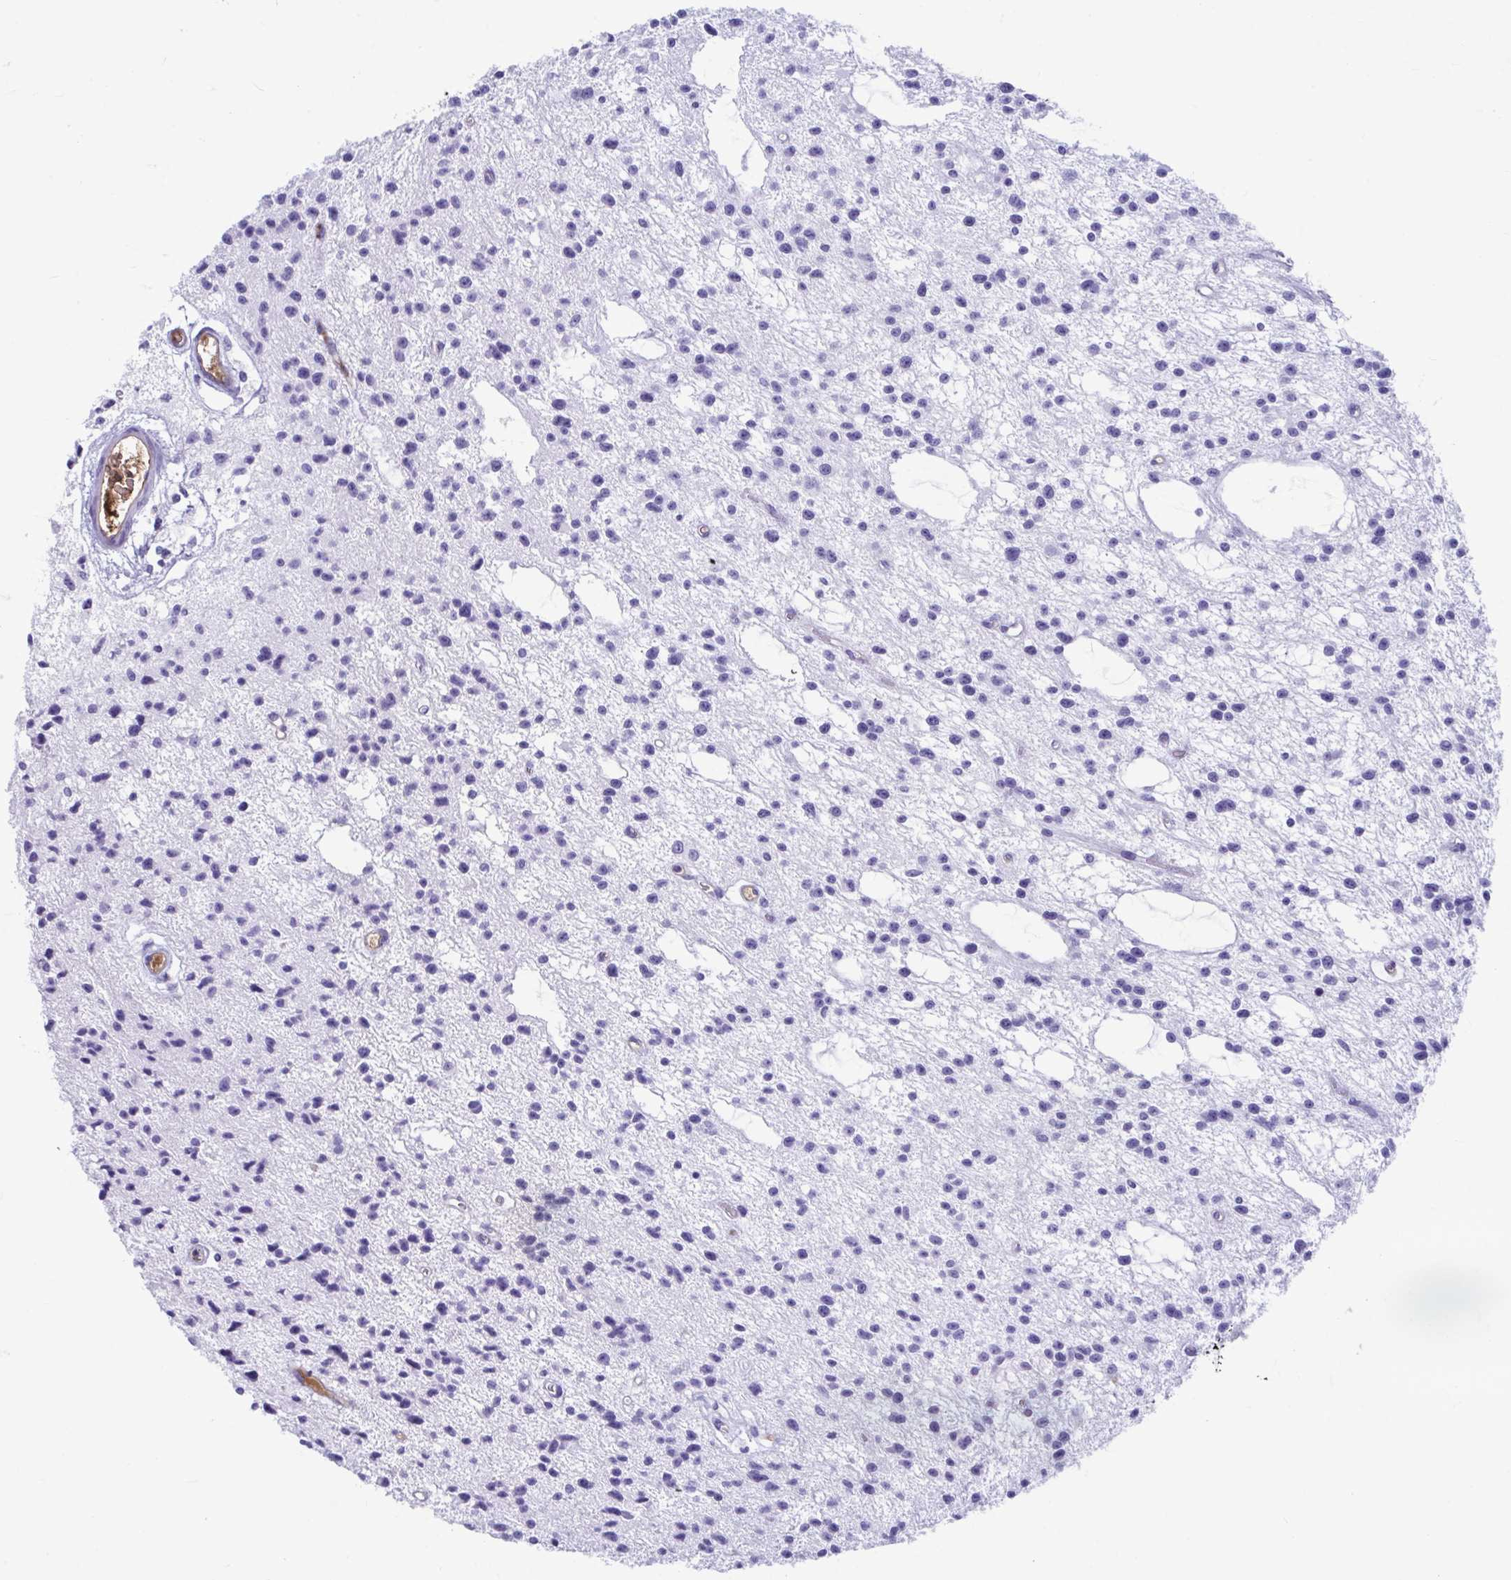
{"staining": {"intensity": "negative", "quantity": "none", "location": "none"}, "tissue": "glioma", "cell_type": "Tumor cells", "image_type": "cancer", "snomed": [{"axis": "morphology", "description": "Glioma, malignant, Low grade"}, {"axis": "topography", "description": "Brain"}], "caption": "Histopathology image shows no significant protein expression in tumor cells of glioma. (Immunohistochemistry, brightfield microscopy, high magnification).", "gene": "SMIM9", "patient": {"sex": "male", "age": 43}}